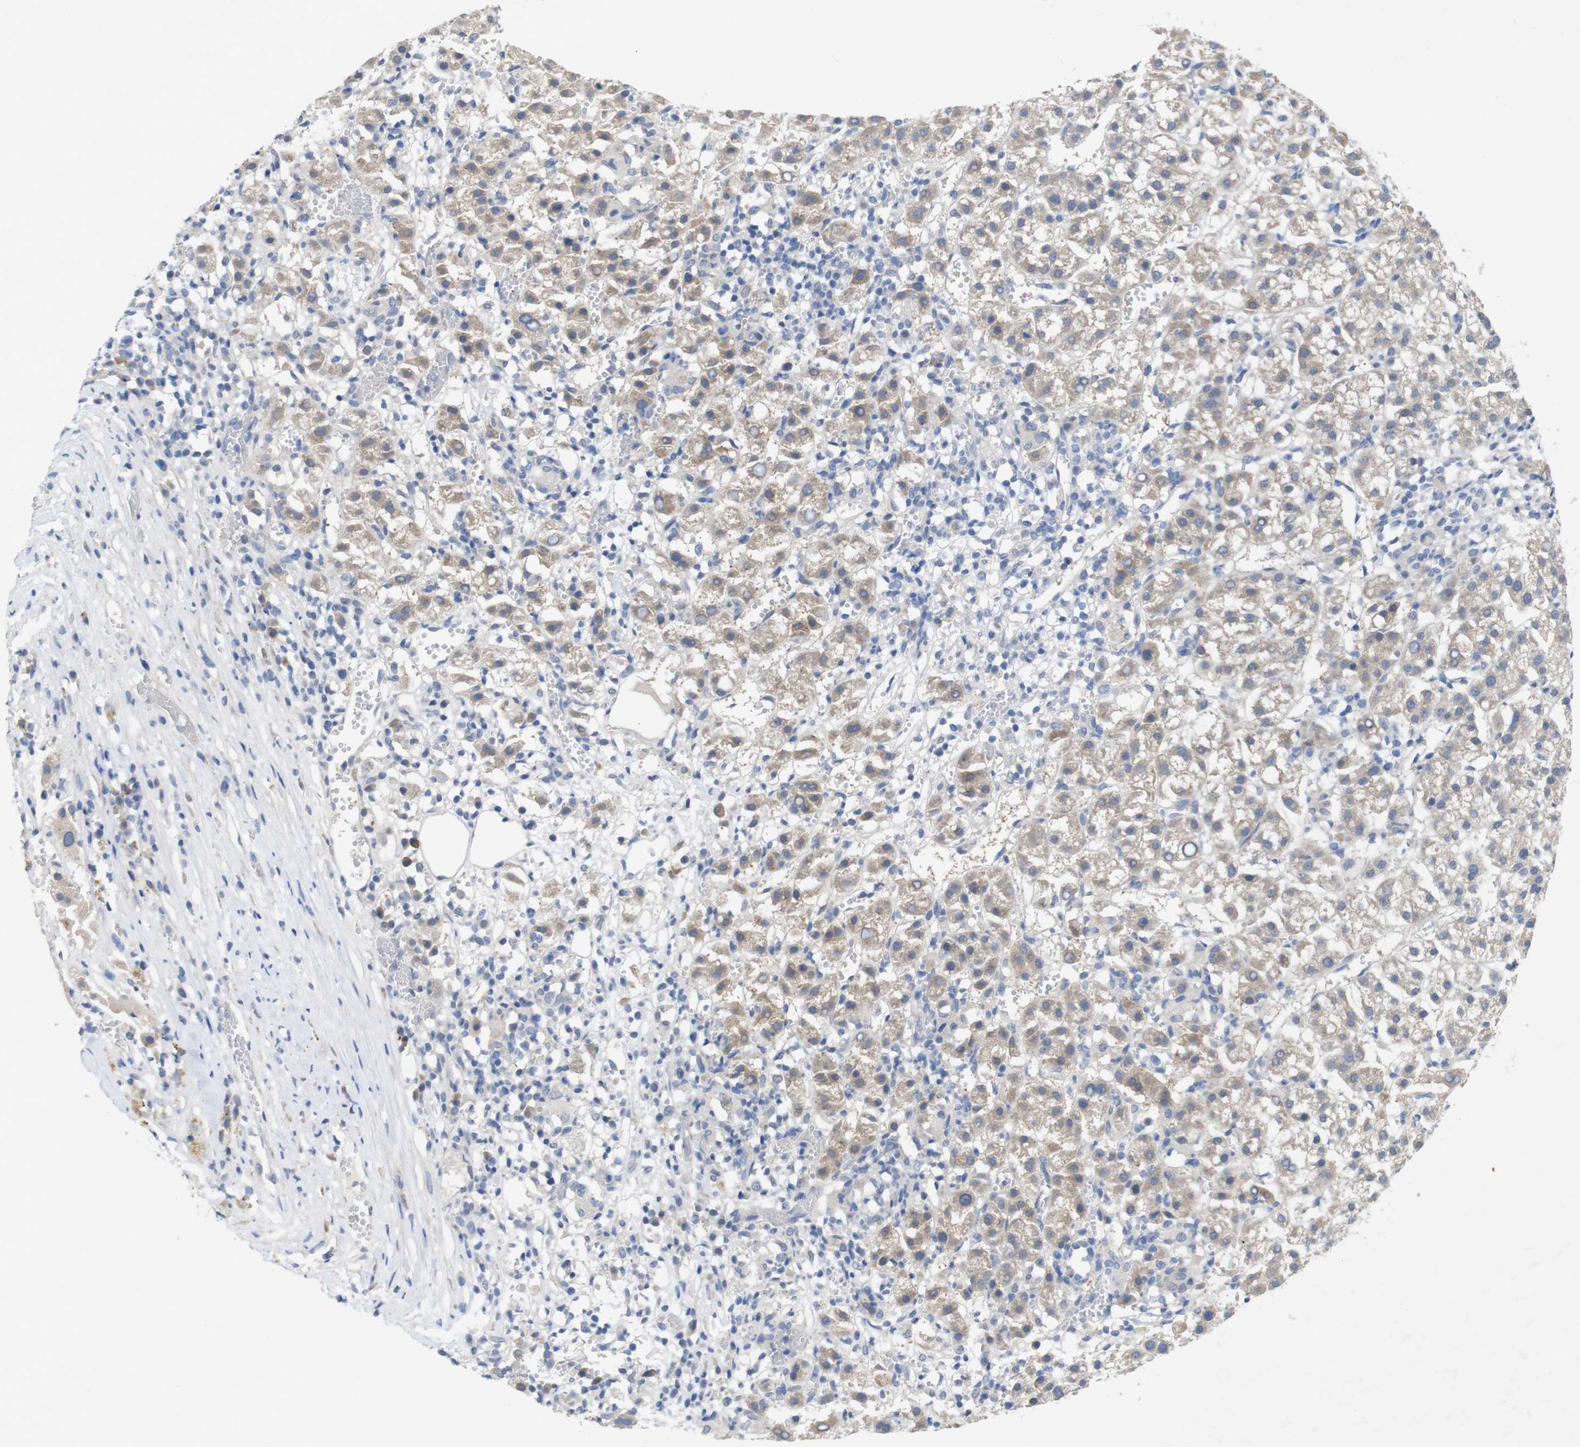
{"staining": {"intensity": "weak", "quantity": ">75%", "location": "cytoplasmic/membranous"}, "tissue": "liver cancer", "cell_type": "Tumor cells", "image_type": "cancer", "snomed": [{"axis": "morphology", "description": "Carcinoma, Hepatocellular, NOS"}, {"axis": "topography", "description": "Liver"}], "caption": "Liver cancer (hepatocellular carcinoma) stained for a protein (brown) exhibits weak cytoplasmic/membranous positive expression in about >75% of tumor cells.", "gene": "BCAR3", "patient": {"sex": "female", "age": 58}}